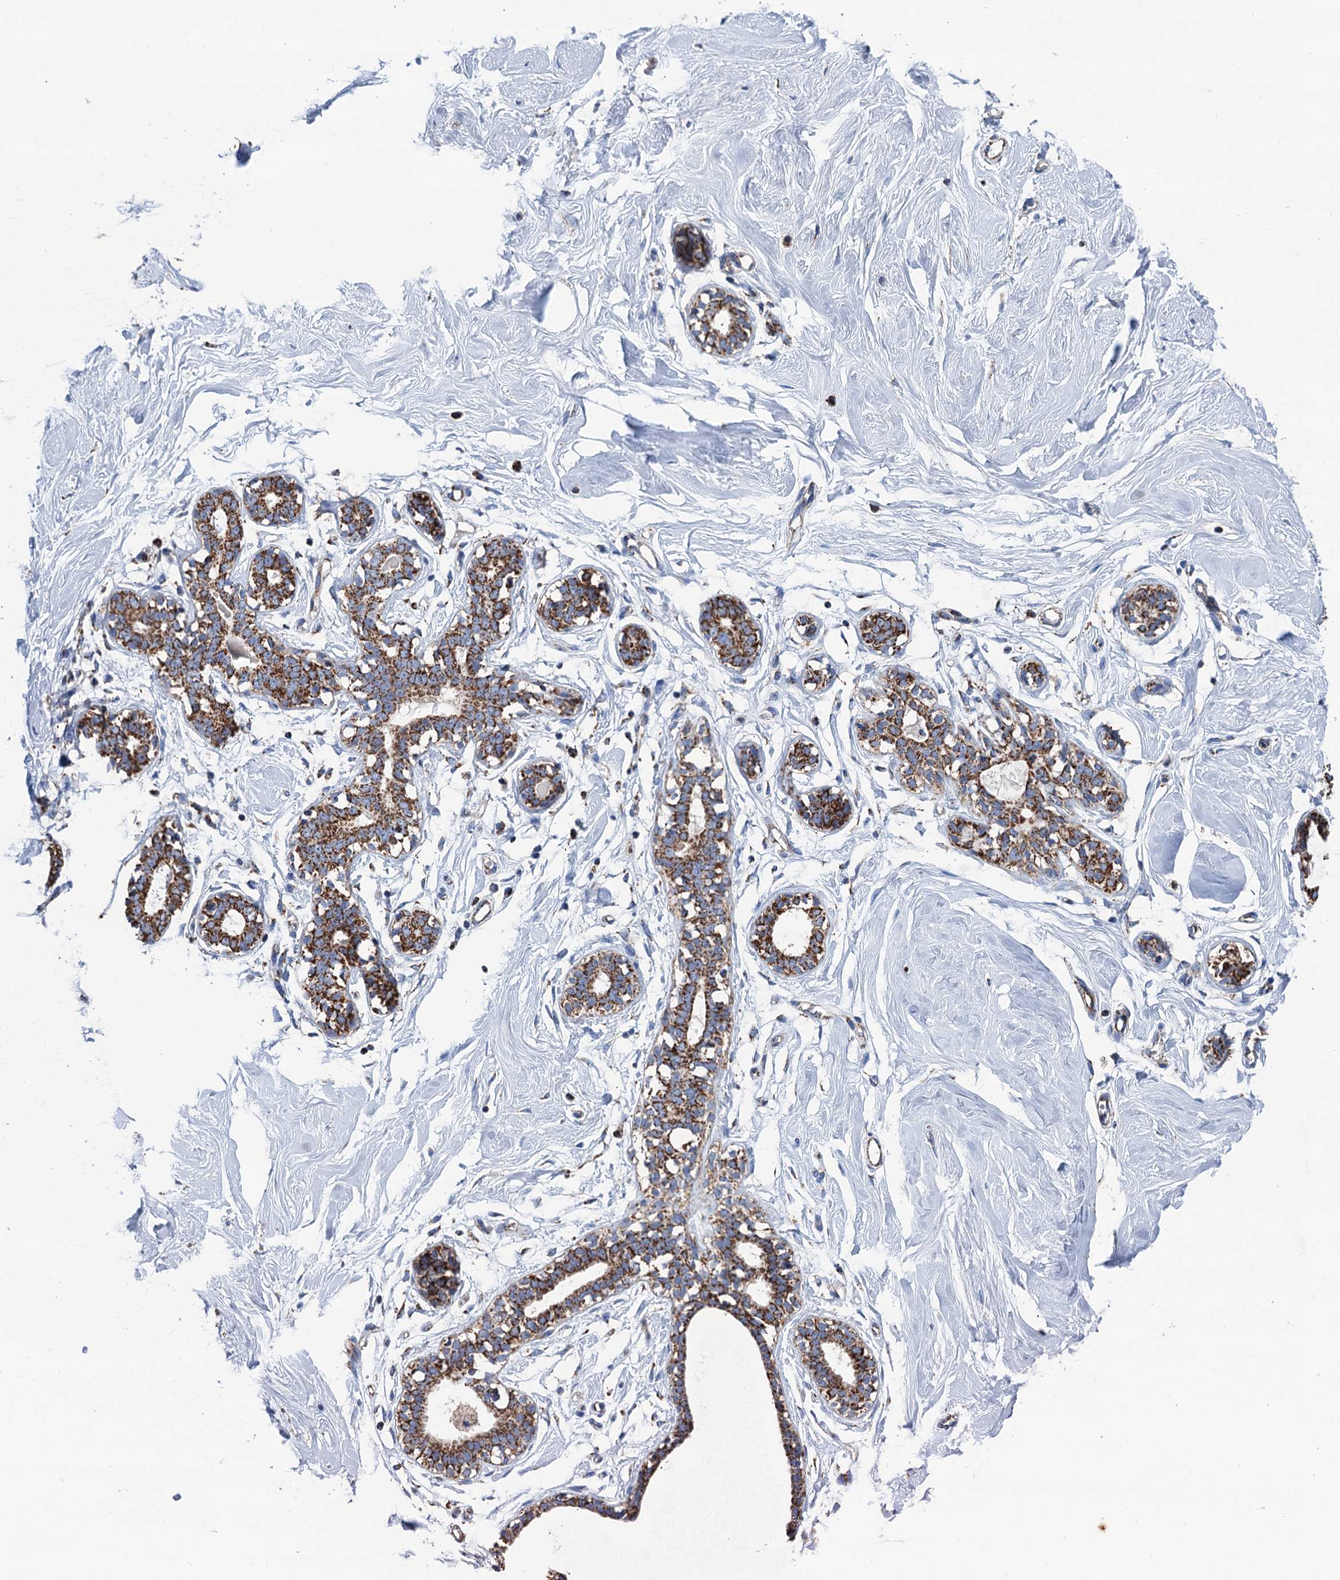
{"staining": {"intensity": "negative", "quantity": "none", "location": "none"}, "tissue": "breast", "cell_type": "Adipocytes", "image_type": "normal", "snomed": [{"axis": "morphology", "description": "Normal tissue, NOS"}, {"axis": "morphology", "description": "Adenoma, NOS"}, {"axis": "topography", "description": "Breast"}], "caption": "This is a image of IHC staining of unremarkable breast, which shows no positivity in adipocytes. The staining was performed using DAB (3,3'-diaminobenzidine) to visualize the protein expression in brown, while the nuclei were stained in blue with hematoxylin (Magnification: 20x).", "gene": "IVD", "patient": {"sex": "female", "age": 23}}